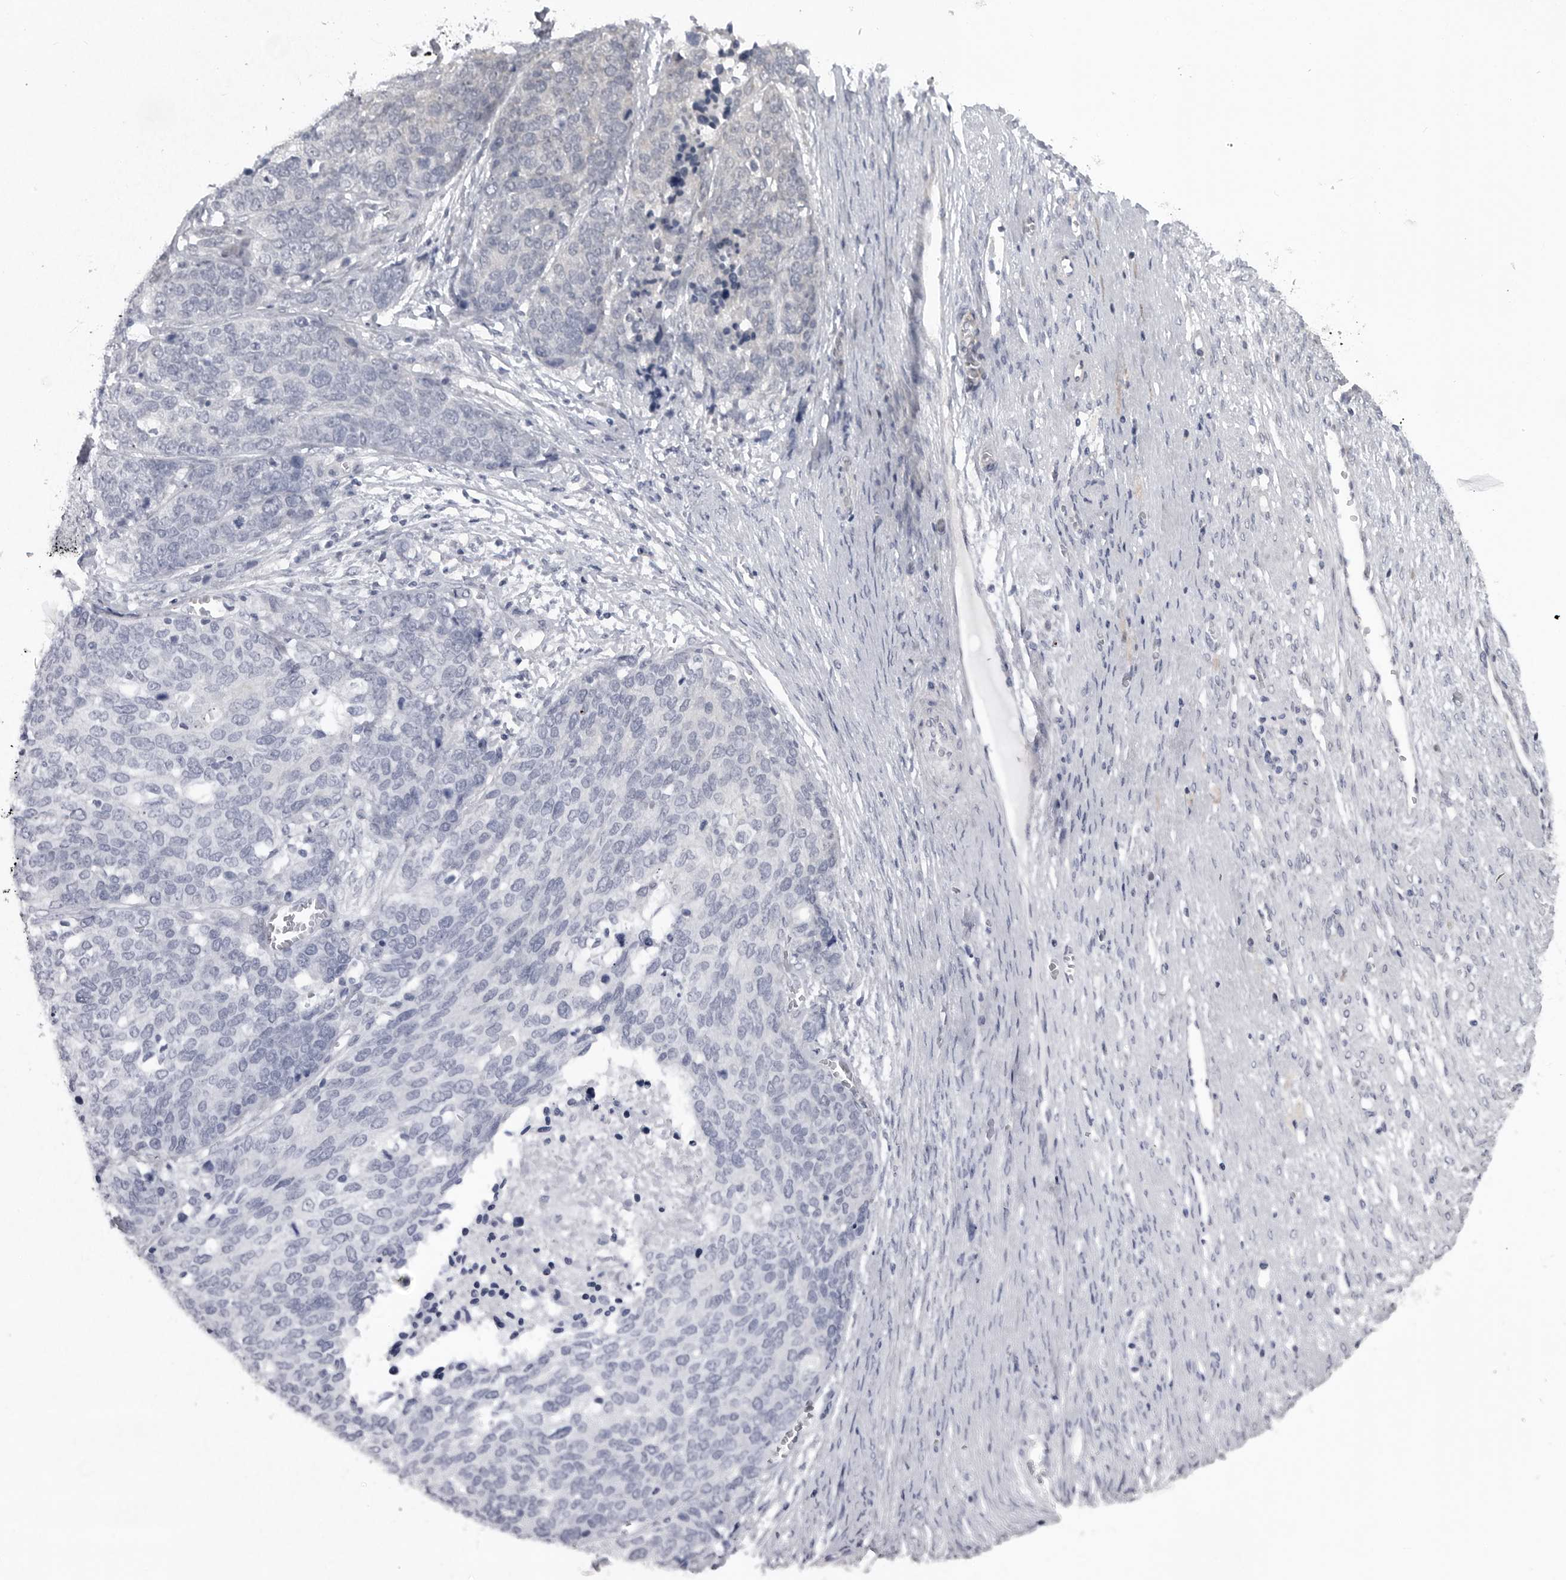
{"staining": {"intensity": "negative", "quantity": "none", "location": "none"}, "tissue": "ovarian cancer", "cell_type": "Tumor cells", "image_type": "cancer", "snomed": [{"axis": "morphology", "description": "Cystadenocarcinoma, serous, NOS"}, {"axis": "topography", "description": "Ovary"}], "caption": "This is an immunohistochemistry (IHC) histopathology image of ovarian cancer. There is no staining in tumor cells.", "gene": "LRRC45", "patient": {"sex": "female", "age": 44}}